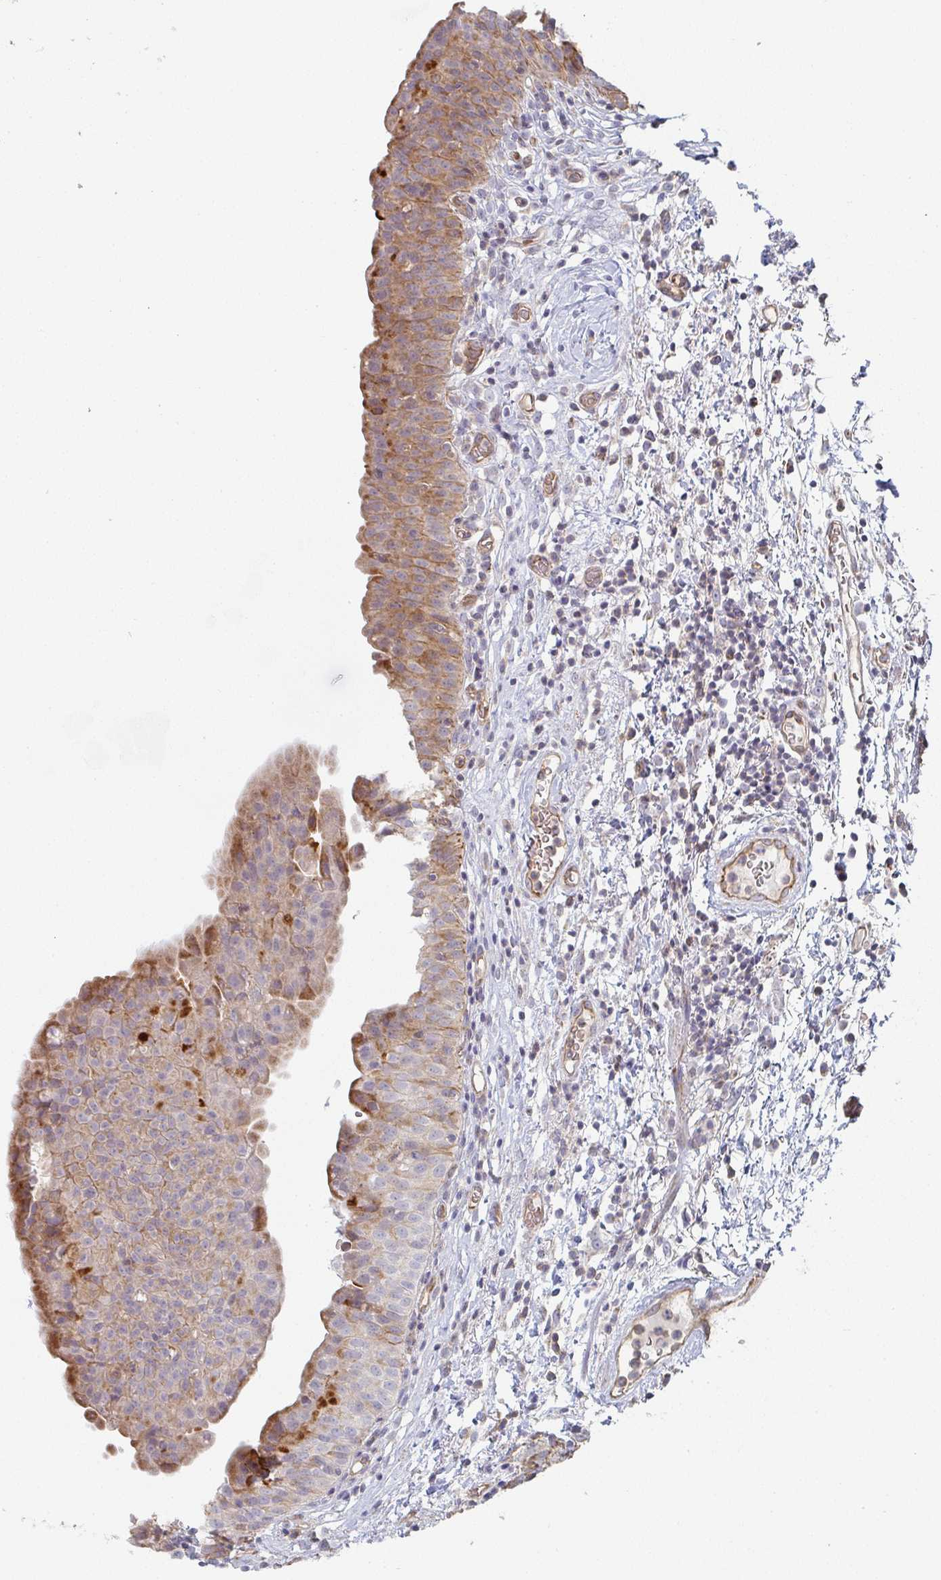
{"staining": {"intensity": "moderate", "quantity": ">75%", "location": "cytoplasmic/membranous"}, "tissue": "urinary bladder", "cell_type": "Urothelial cells", "image_type": "normal", "snomed": [{"axis": "morphology", "description": "Normal tissue, NOS"}, {"axis": "morphology", "description": "Inflammation, NOS"}, {"axis": "topography", "description": "Urinary bladder"}], "caption": "Urothelial cells exhibit moderate cytoplasmic/membranous positivity in about >75% of cells in benign urinary bladder. Nuclei are stained in blue.", "gene": "ZNF526", "patient": {"sex": "male", "age": 57}}